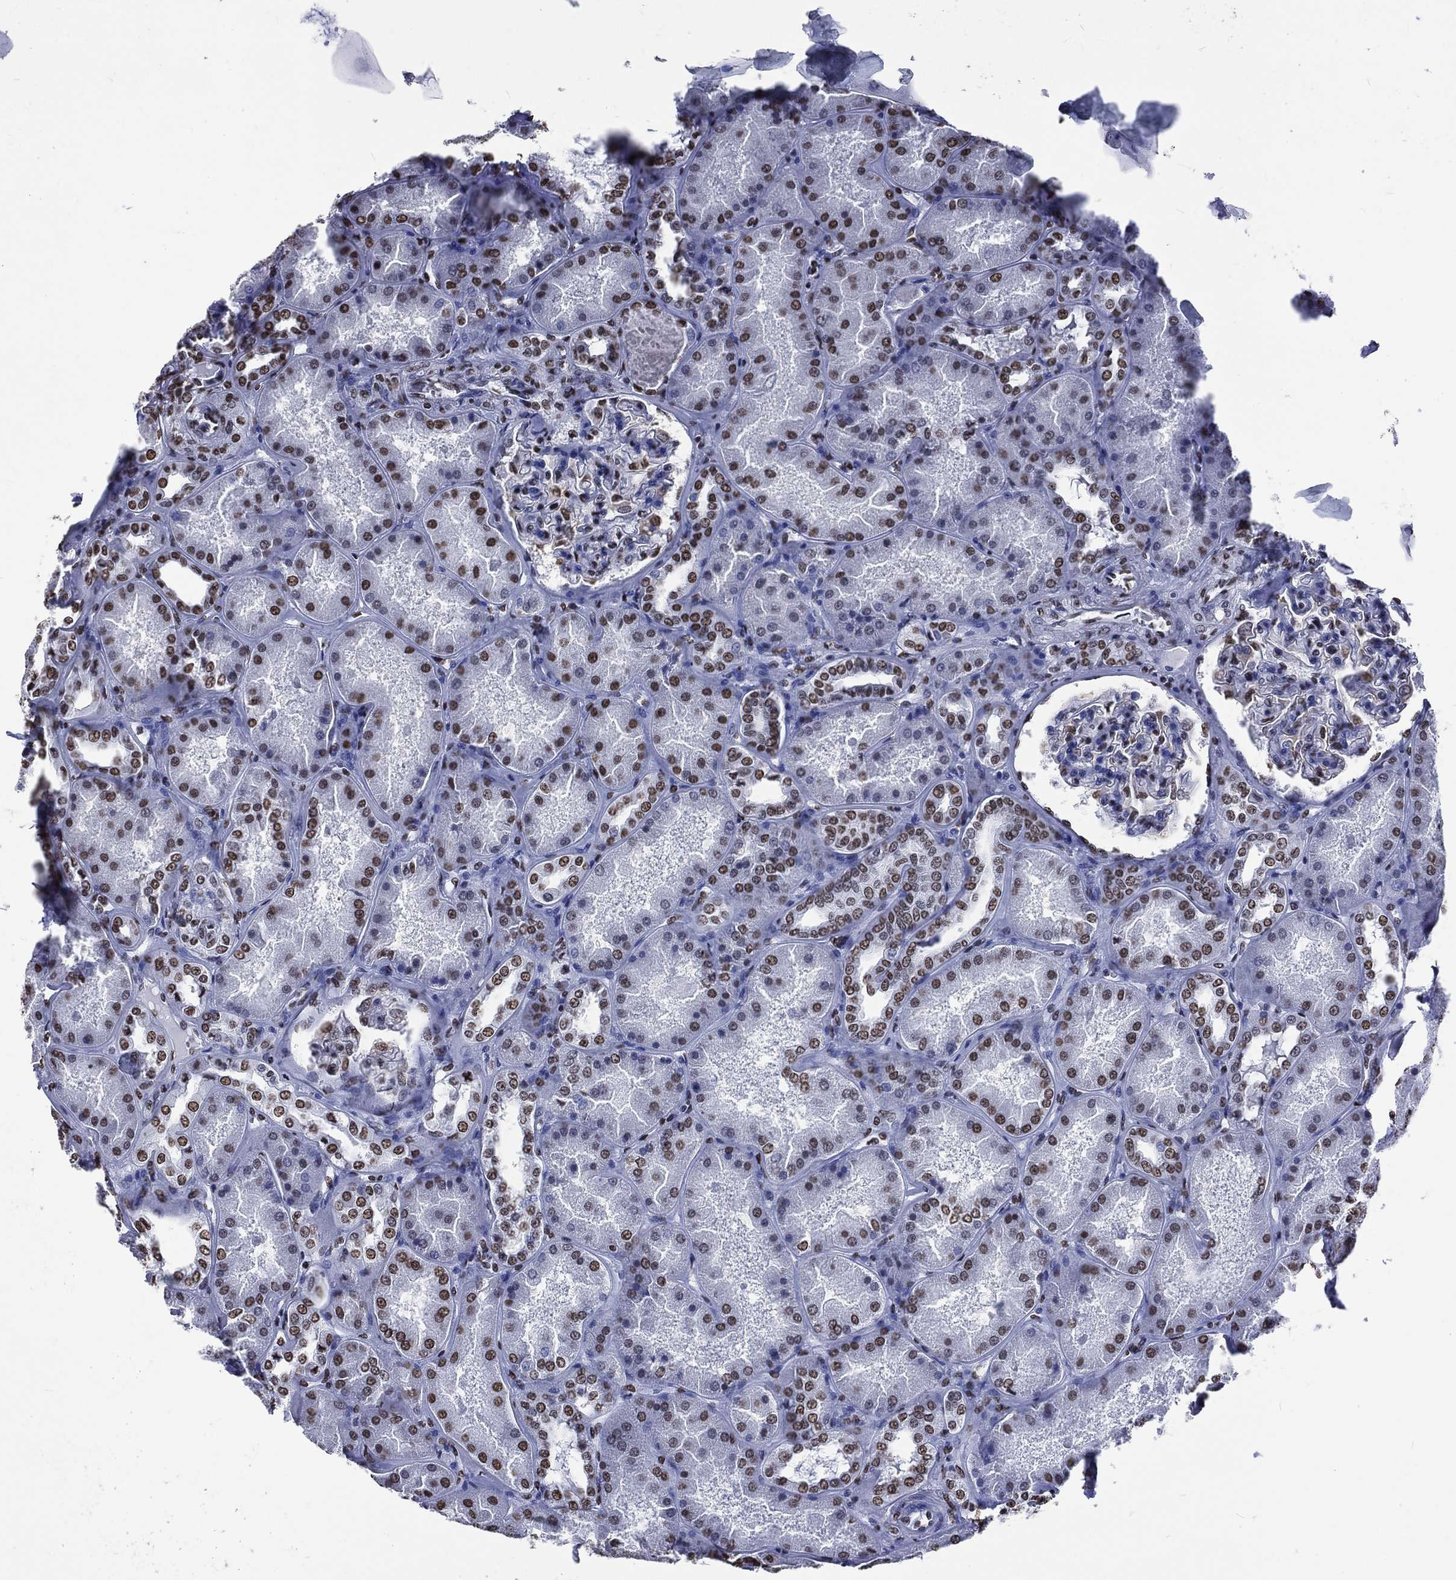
{"staining": {"intensity": "moderate", "quantity": "25%-75%", "location": "nuclear"}, "tissue": "kidney", "cell_type": "Cells in glomeruli", "image_type": "normal", "snomed": [{"axis": "morphology", "description": "Normal tissue, NOS"}, {"axis": "topography", "description": "Kidney"}], "caption": "DAB (3,3'-diaminobenzidine) immunohistochemical staining of unremarkable kidney displays moderate nuclear protein staining in approximately 25%-75% of cells in glomeruli.", "gene": "RETREG2", "patient": {"sex": "female", "age": 56}}